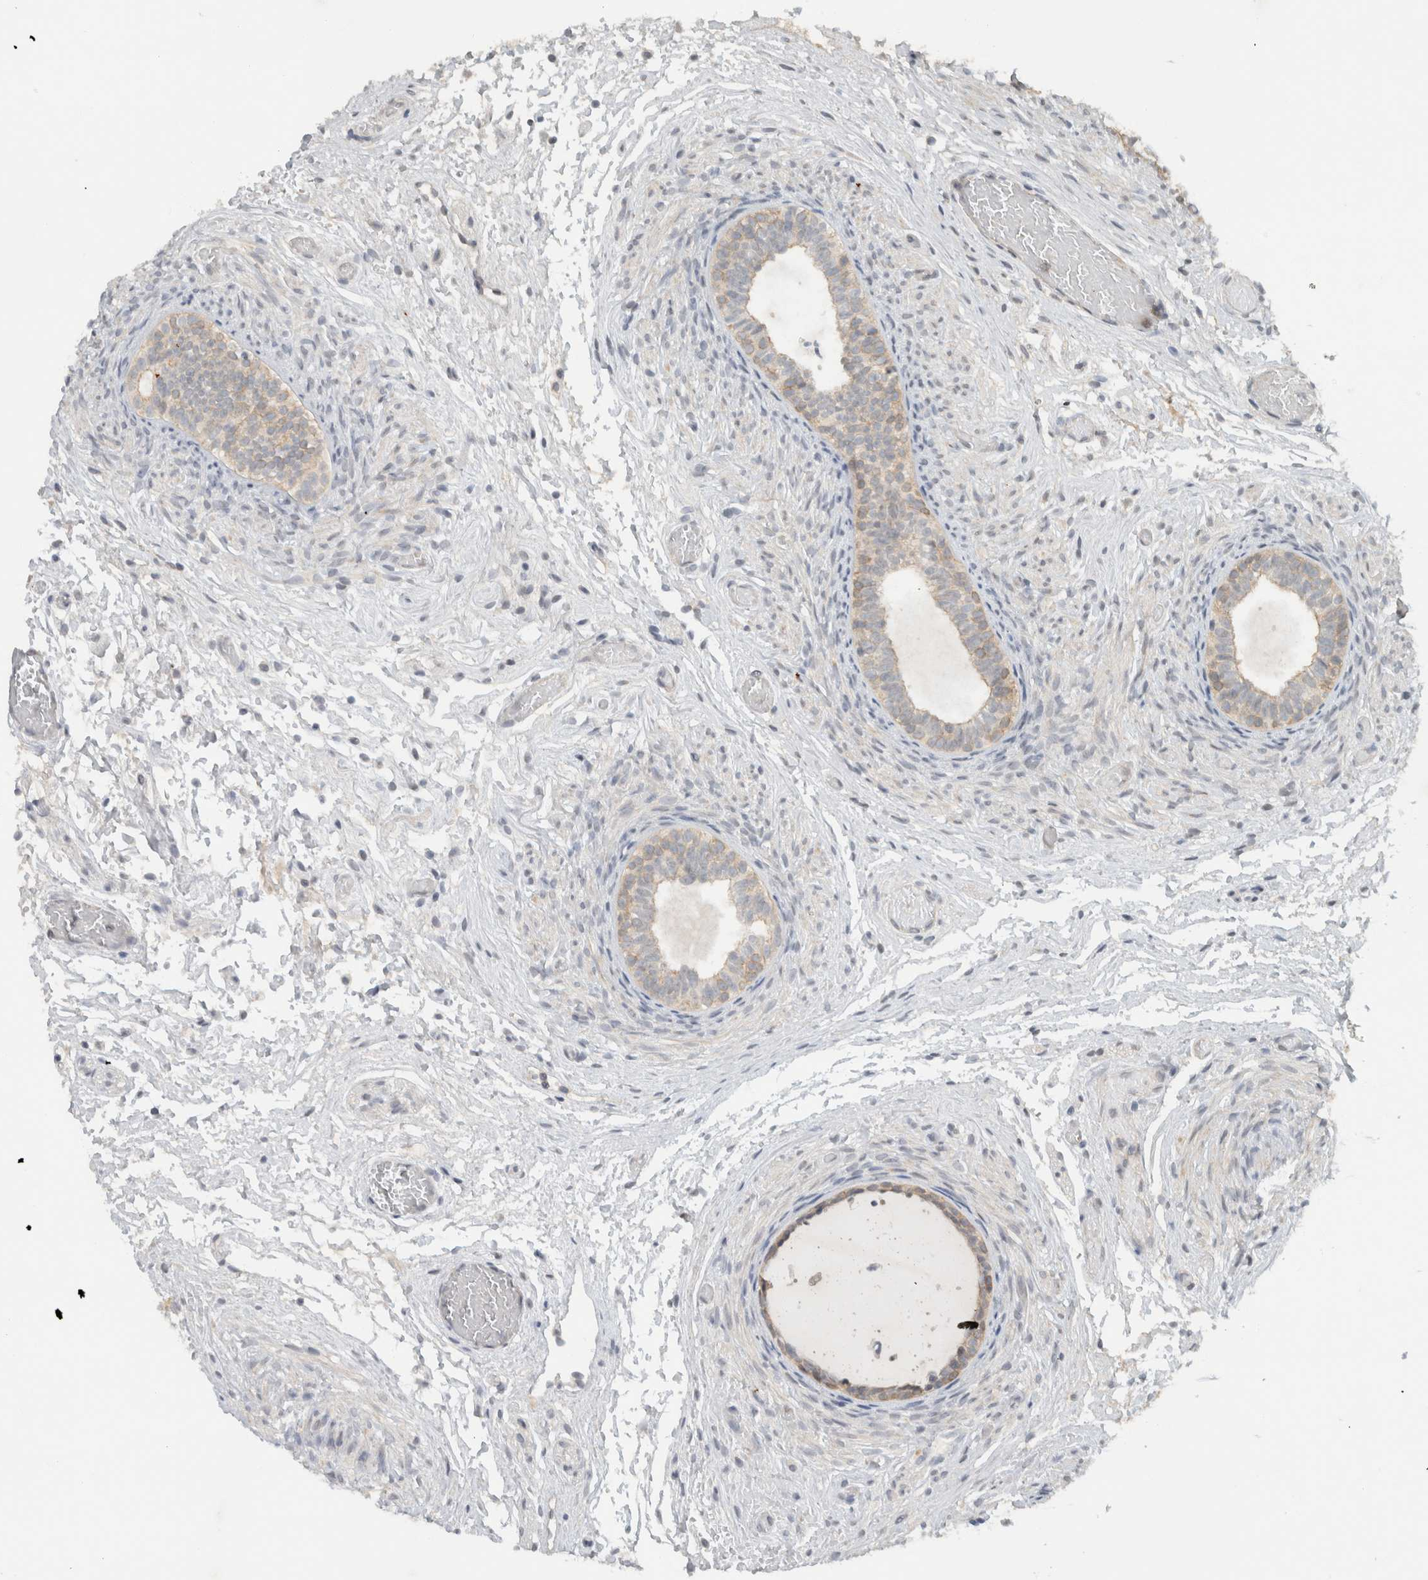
{"staining": {"intensity": "weak", "quantity": "<25%", "location": "cytoplasmic/membranous"}, "tissue": "epididymis", "cell_type": "Glandular cells", "image_type": "normal", "snomed": [{"axis": "morphology", "description": "Normal tissue, NOS"}, {"axis": "topography", "description": "Epididymis"}], "caption": "Micrograph shows no significant protein positivity in glandular cells of normal epididymis. (DAB immunohistochemistry (IHC) with hematoxylin counter stain).", "gene": "ERCC6L2", "patient": {"sex": "male", "age": 5}}